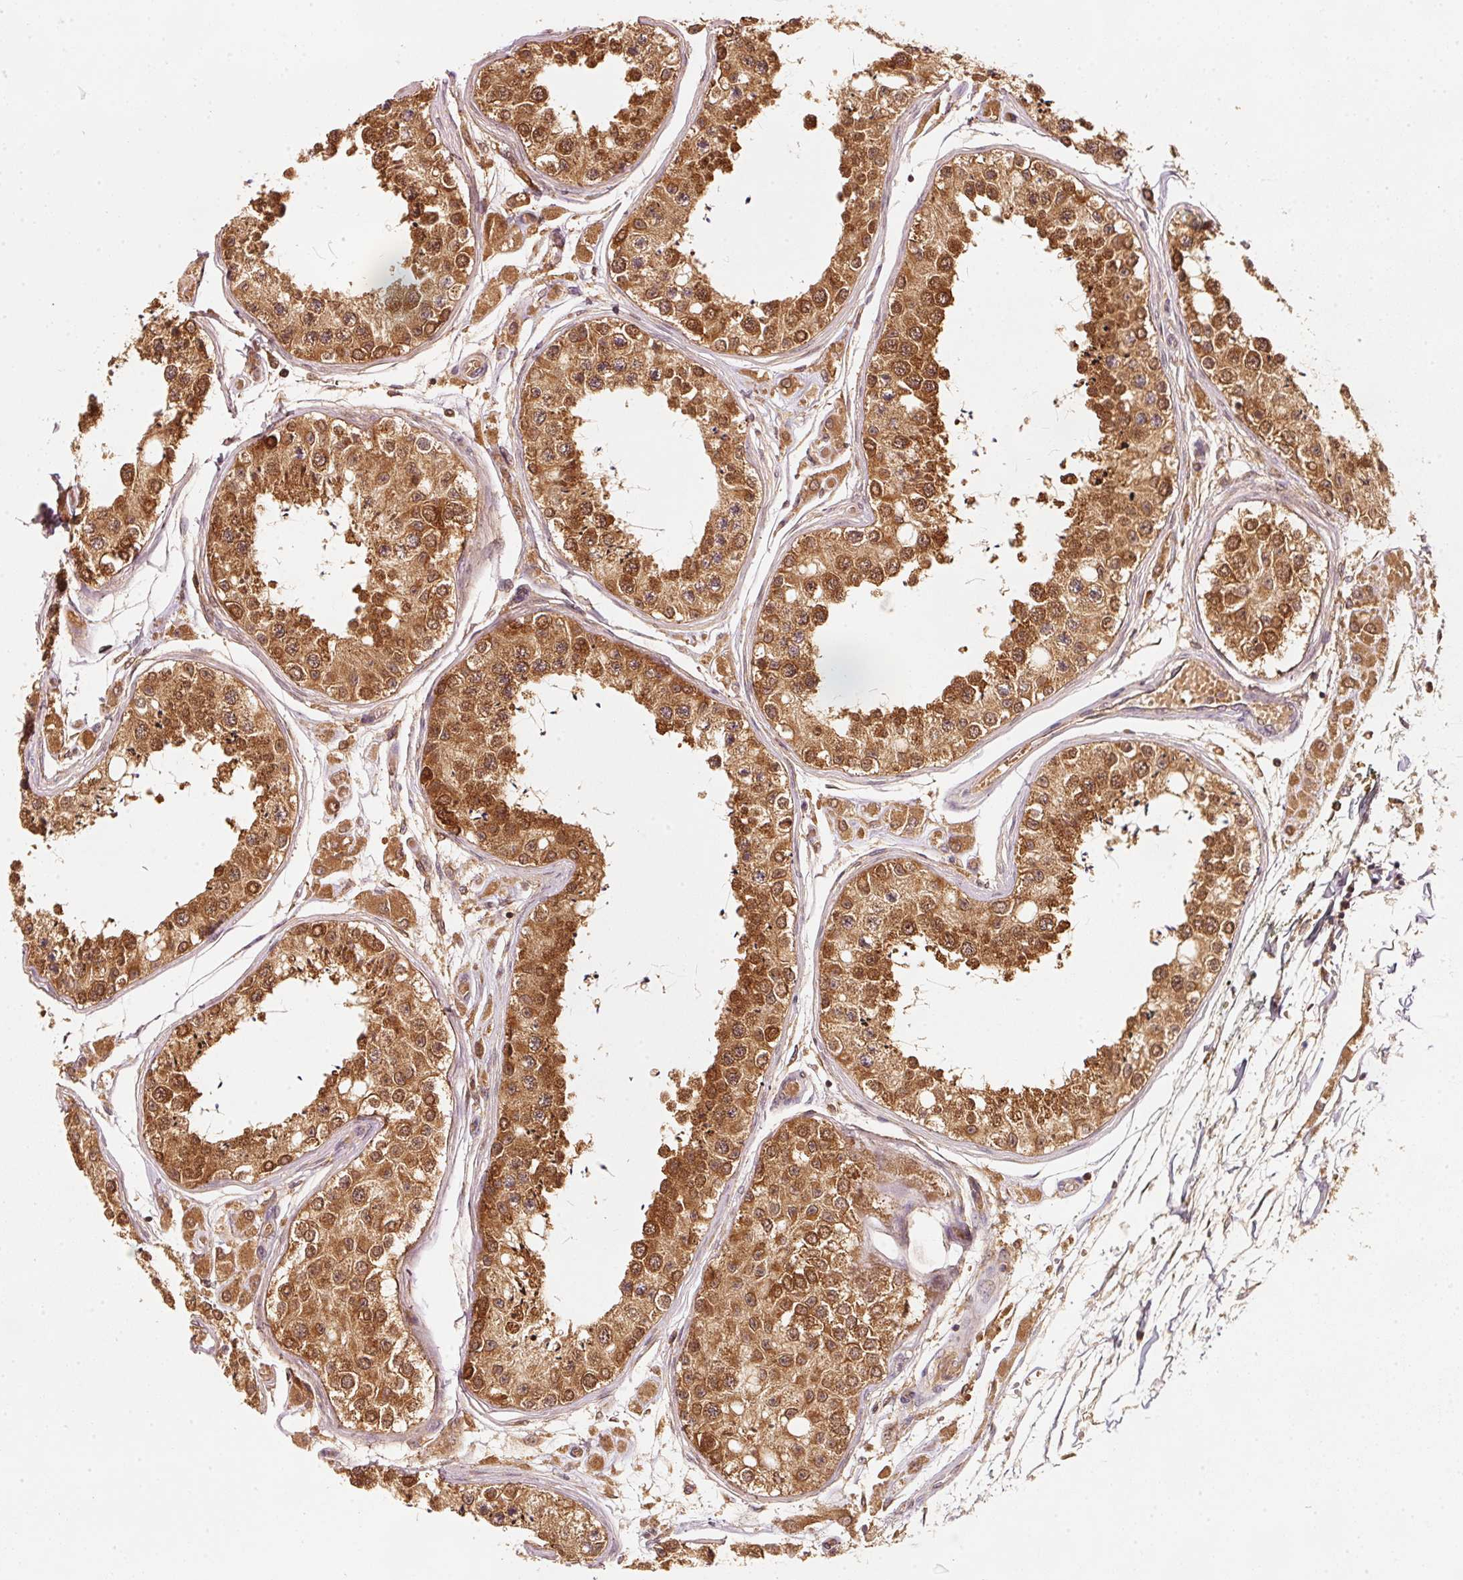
{"staining": {"intensity": "strong", "quantity": ">75%", "location": "cytoplasmic/membranous,nuclear"}, "tissue": "testis", "cell_type": "Cells in seminiferous ducts", "image_type": "normal", "snomed": [{"axis": "morphology", "description": "Normal tissue, NOS"}, {"axis": "topography", "description": "Testis"}], "caption": "Approximately >75% of cells in seminiferous ducts in normal testis reveal strong cytoplasmic/membranous,nuclear protein staining as visualized by brown immunohistochemical staining.", "gene": "RRAS2", "patient": {"sex": "male", "age": 25}}